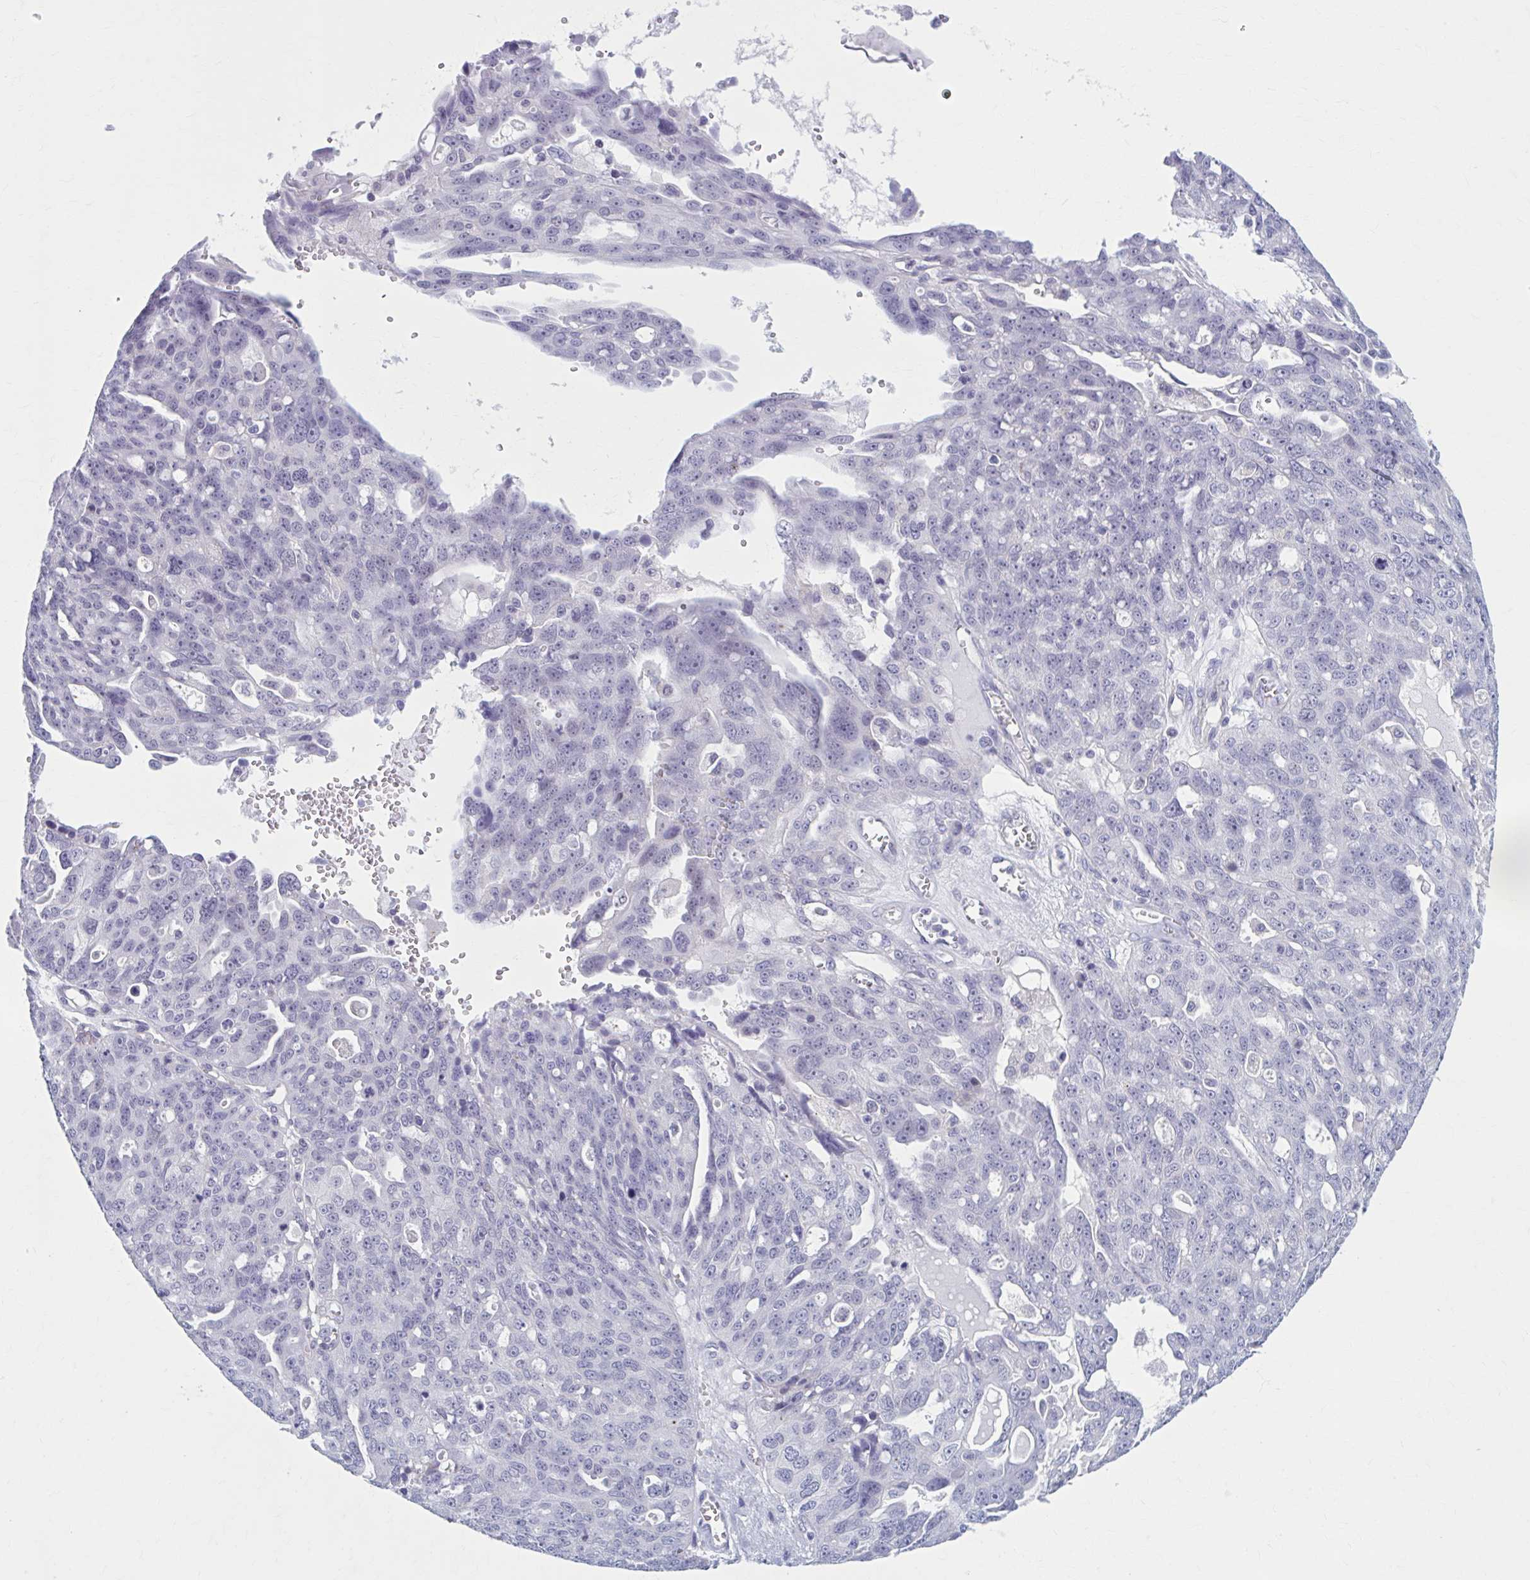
{"staining": {"intensity": "negative", "quantity": "none", "location": "none"}, "tissue": "ovarian cancer", "cell_type": "Tumor cells", "image_type": "cancer", "snomed": [{"axis": "morphology", "description": "Carcinoma, endometroid"}, {"axis": "topography", "description": "Ovary"}], "caption": "A micrograph of ovarian cancer (endometroid carcinoma) stained for a protein exhibits no brown staining in tumor cells.", "gene": "CCDC105", "patient": {"sex": "female", "age": 70}}